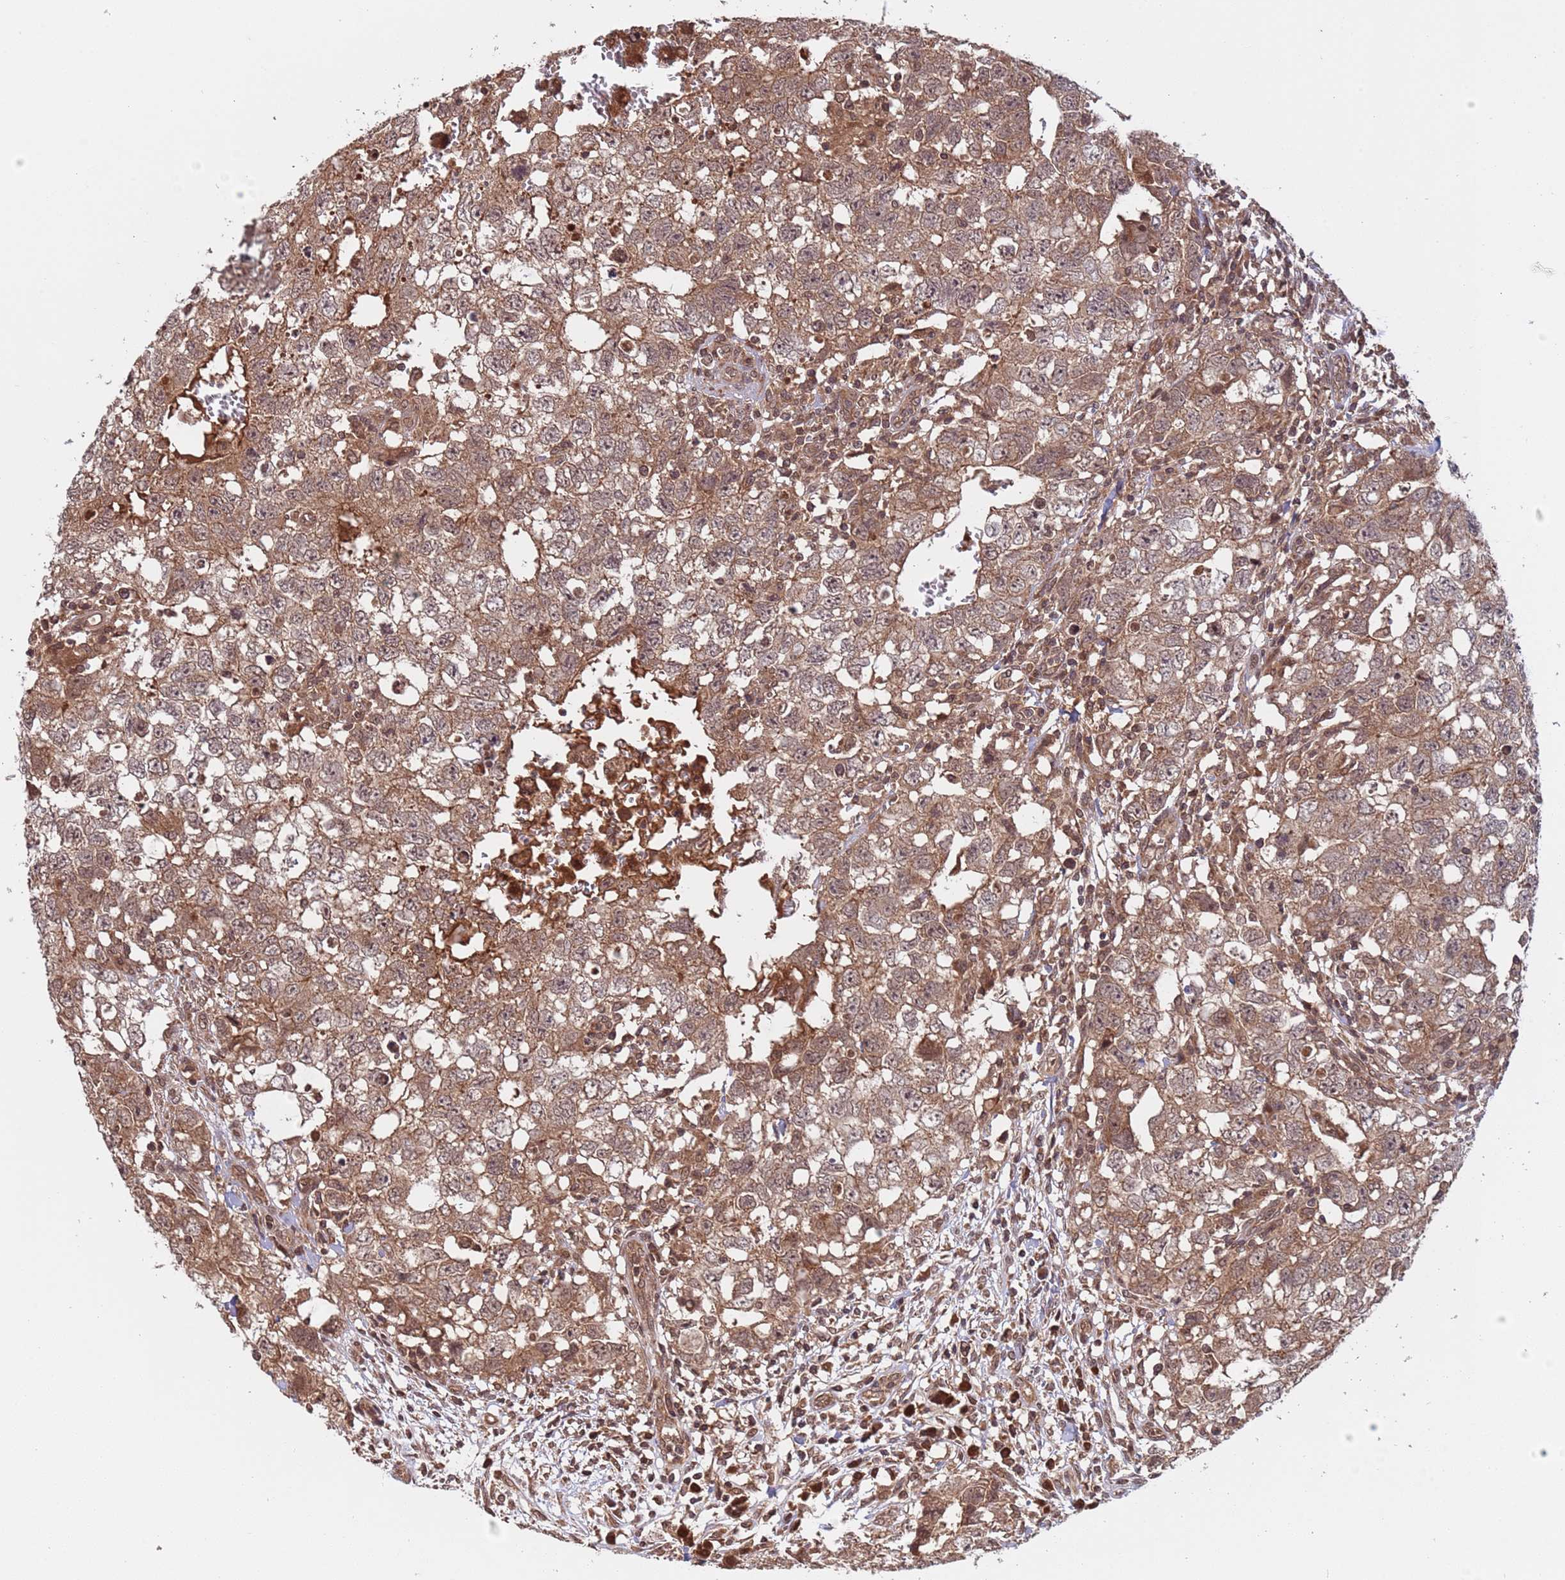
{"staining": {"intensity": "moderate", "quantity": ">75%", "location": "cytoplasmic/membranous"}, "tissue": "testis cancer", "cell_type": "Tumor cells", "image_type": "cancer", "snomed": [{"axis": "morphology", "description": "Seminoma, NOS"}, {"axis": "morphology", "description": "Carcinoma, Embryonal, NOS"}, {"axis": "topography", "description": "Testis"}], "caption": "Immunohistochemistry (IHC) photomicrograph of human testis cancer stained for a protein (brown), which demonstrates medium levels of moderate cytoplasmic/membranous staining in about >75% of tumor cells.", "gene": "ERI1", "patient": {"sex": "male", "age": 29}}